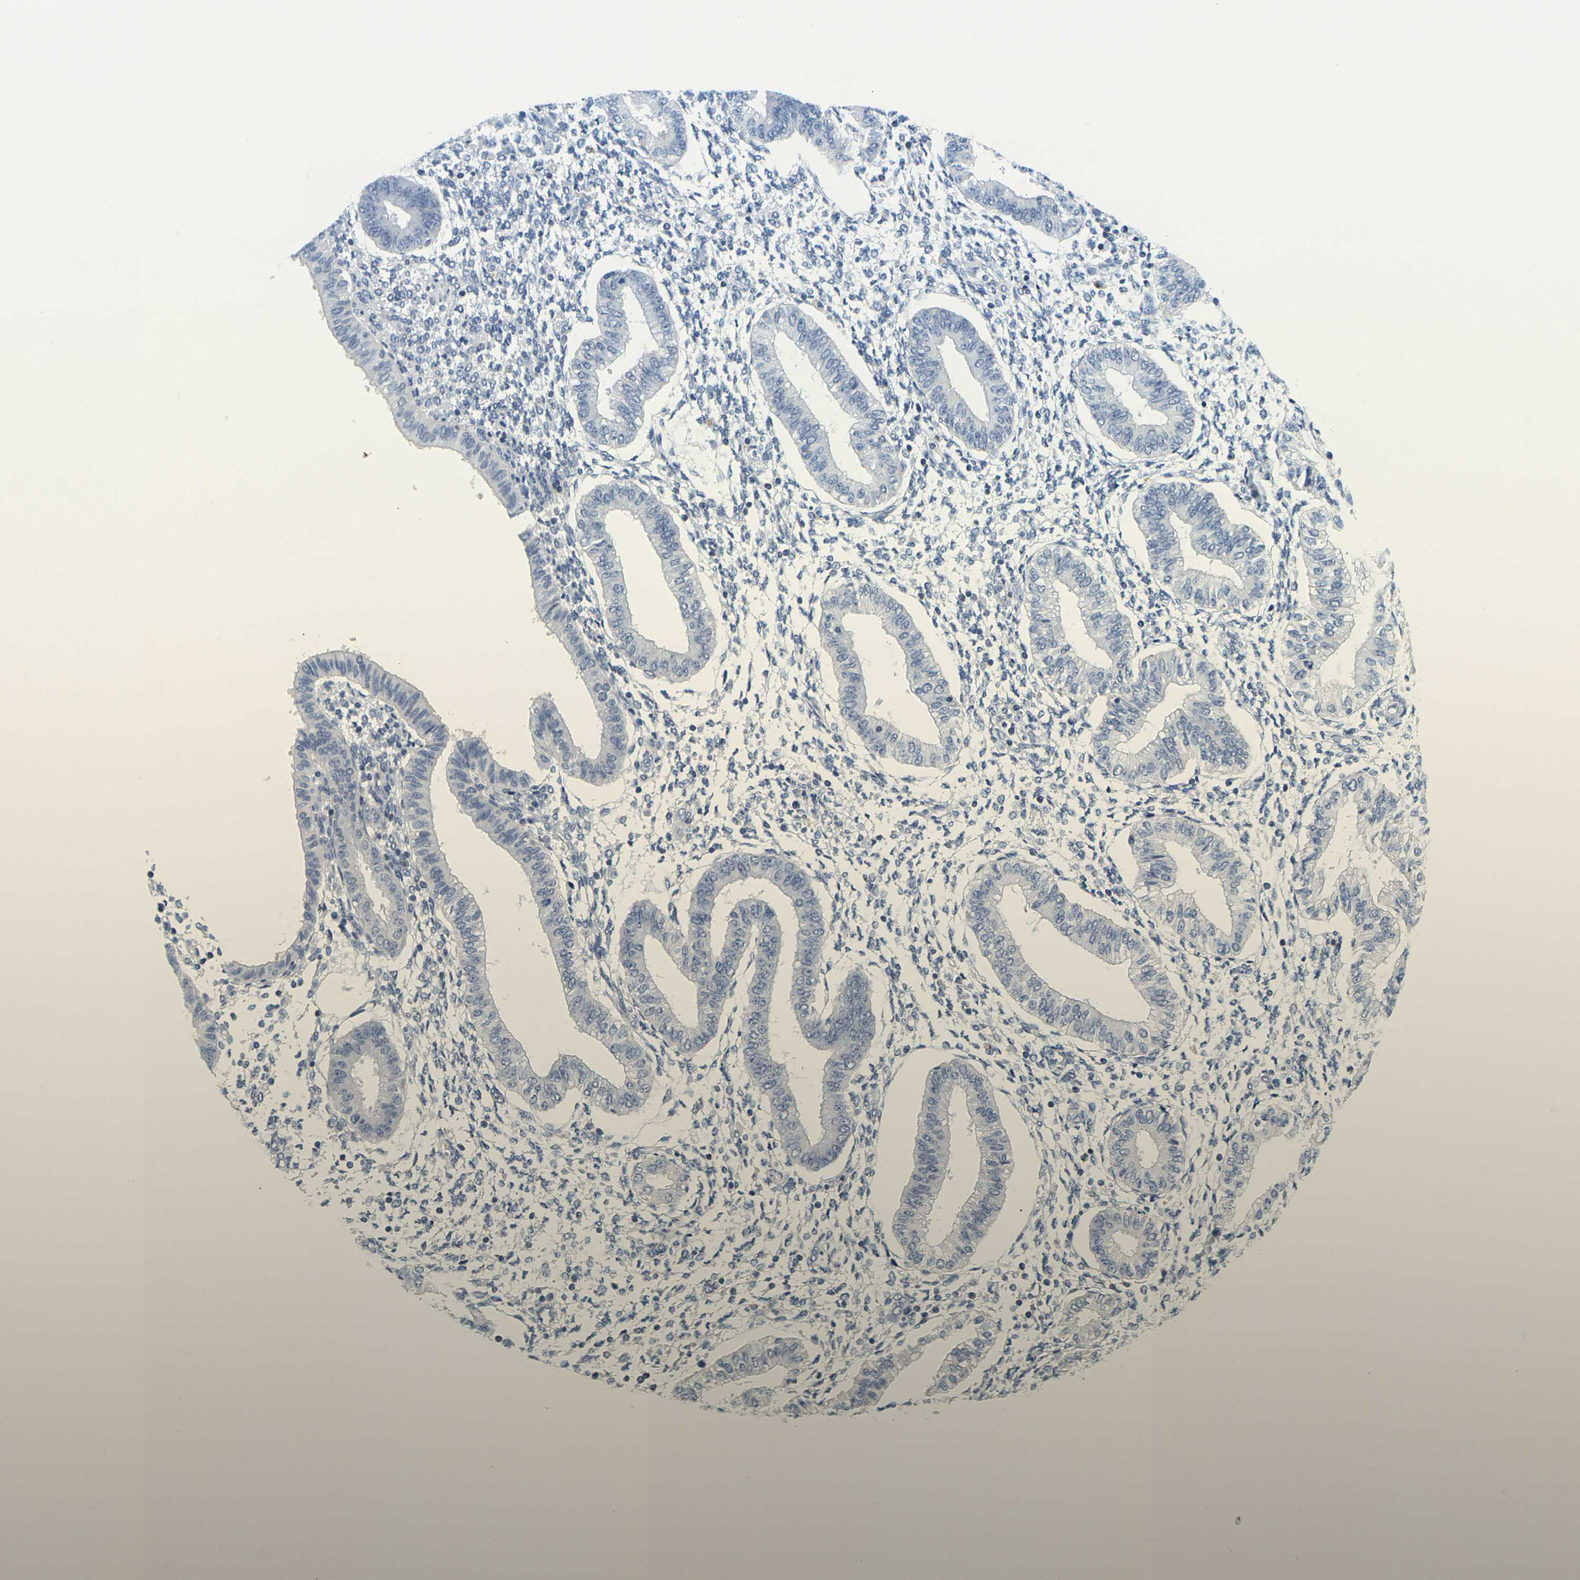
{"staining": {"intensity": "negative", "quantity": "none", "location": "none"}, "tissue": "endometrium", "cell_type": "Cells in endometrial stroma", "image_type": "normal", "snomed": [{"axis": "morphology", "description": "Normal tissue, NOS"}, {"axis": "topography", "description": "Endometrium"}], "caption": "Micrograph shows no protein expression in cells in endometrial stroma of benign endometrium.", "gene": "KLK5", "patient": {"sex": "female", "age": 50}}